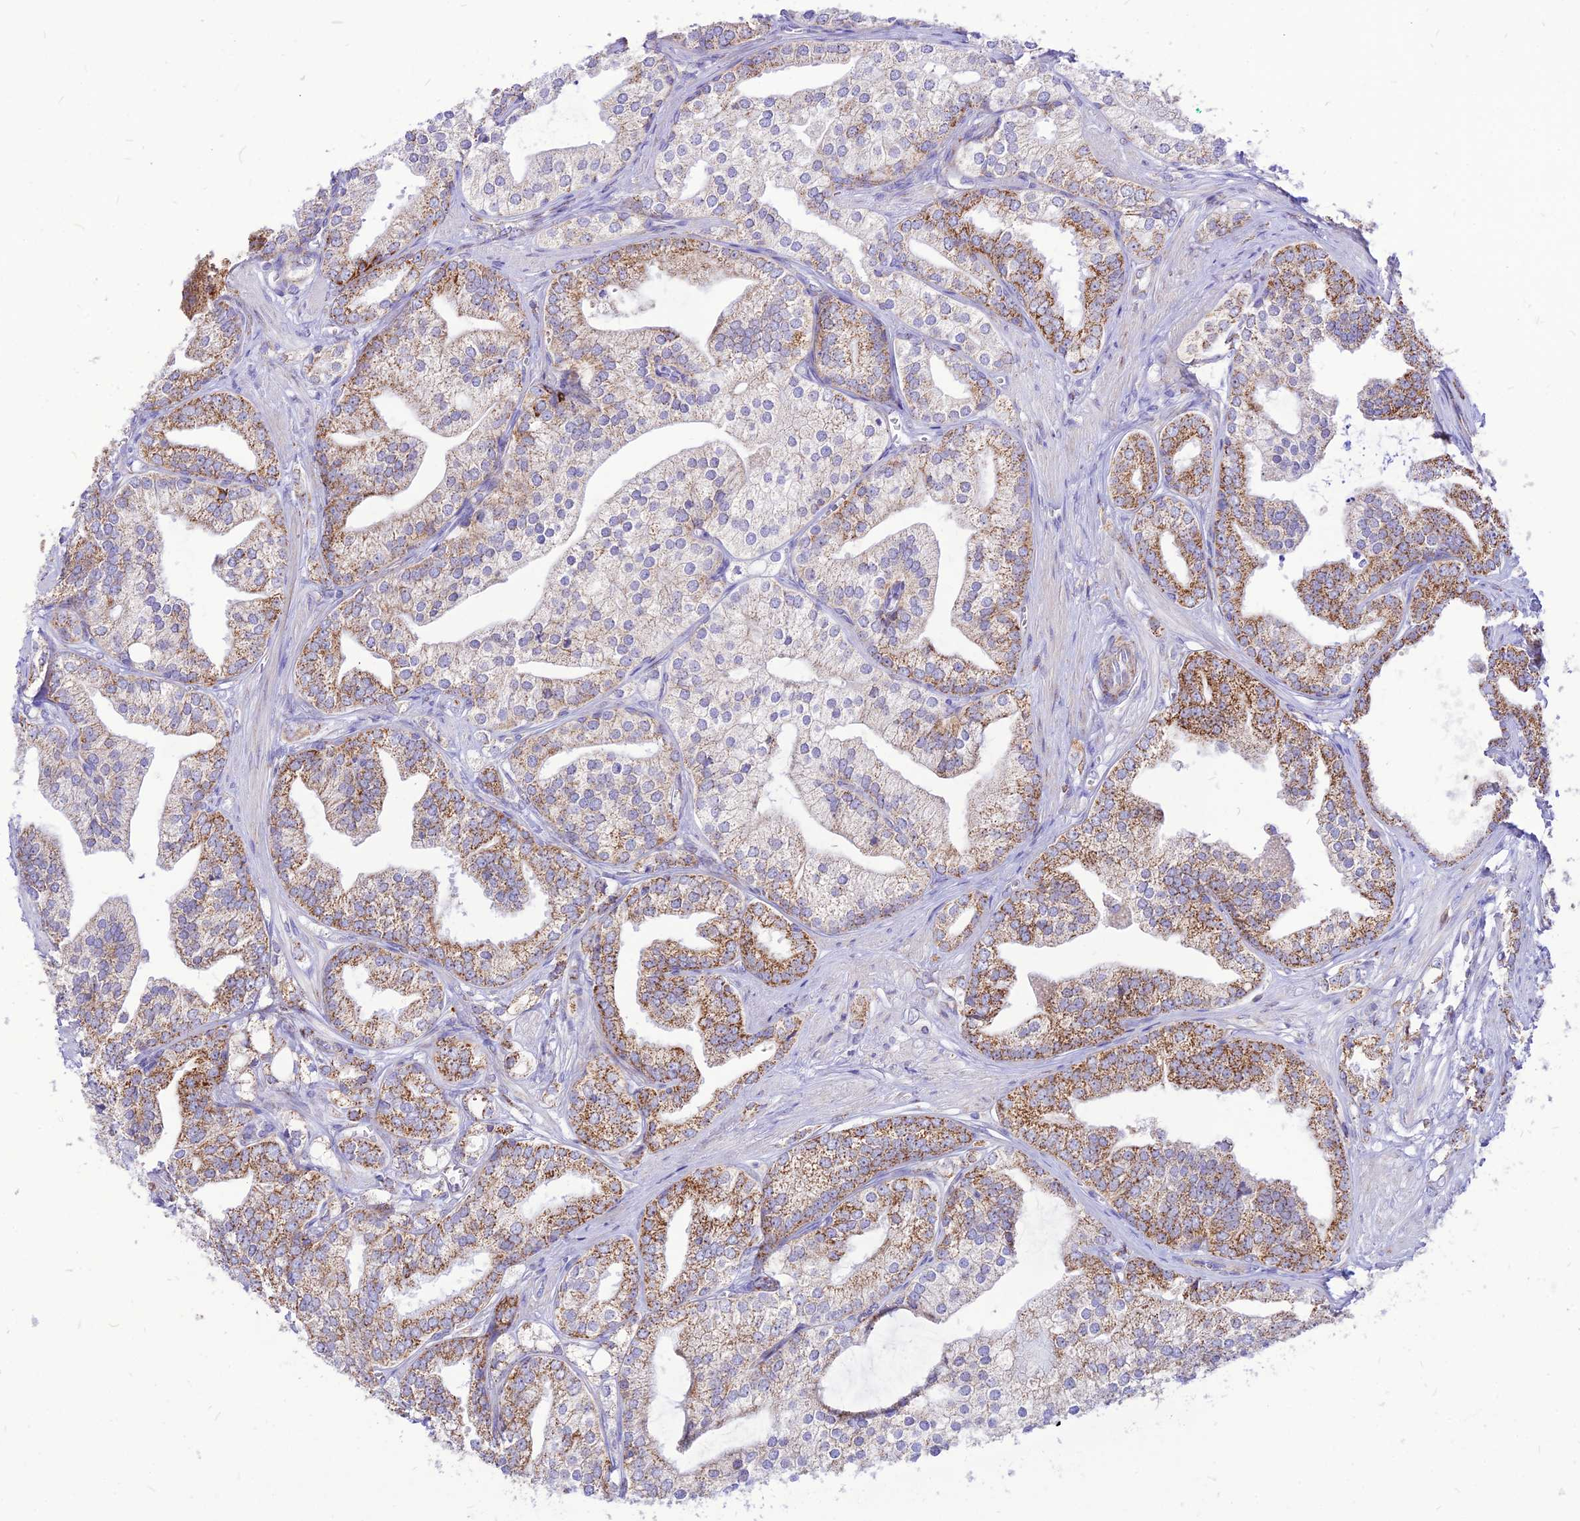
{"staining": {"intensity": "moderate", "quantity": "25%-75%", "location": "cytoplasmic/membranous"}, "tissue": "prostate cancer", "cell_type": "Tumor cells", "image_type": "cancer", "snomed": [{"axis": "morphology", "description": "Adenocarcinoma, High grade"}, {"axis": "topography", "description": "Prostate"}], "caption": "Moderate cytoplasmic/membranous protein staining is appreciated in about 25%-75% of tumor cells in prostate cancer (adenocarcinoma (high-grade)).", "gene": "ECI1", "patient": {"sex": "male", "age": 50}}